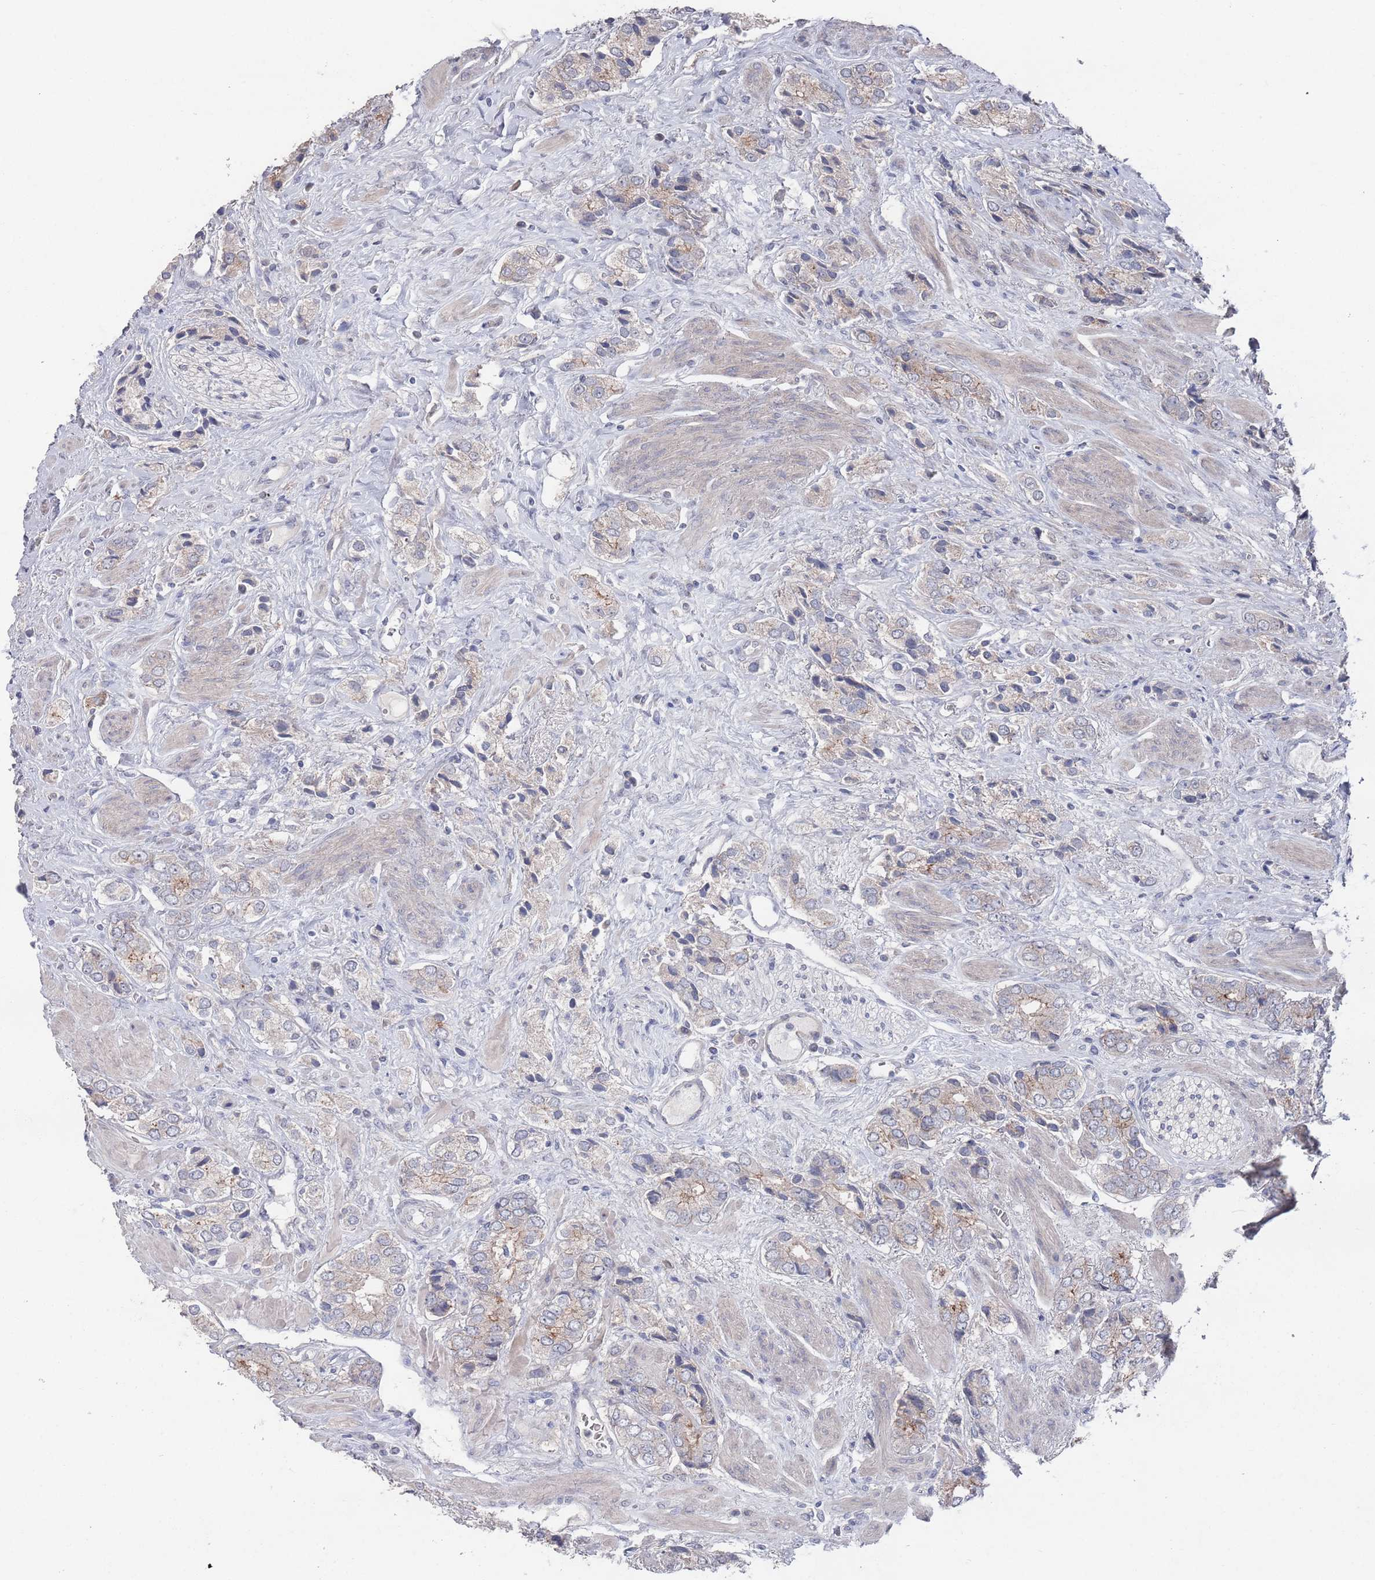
{"staining": {"intensity": "moderate", "quantity": "<25%", "location": "cytoplasmic/membranous"}, "tissue": "prostate cancer", "cell_type": "Tumor cells", "image_type": "cancer", "snomed": [{"axis": "morphology", "description": "Adenocarcinoma, High grade"}, {"axis": "topography", "description": "Prostate and seminal vesicle, NOS"}], "caption": "The micrograph exhibits immunohistochemical staining of prostate high-grade adenocarcinoma. There is moderate cytoplasmic/membranous expression is seen in about <25% of tumor cells.", "gene": "PROM2", "patient": {"sex": "male", "age": 64}}